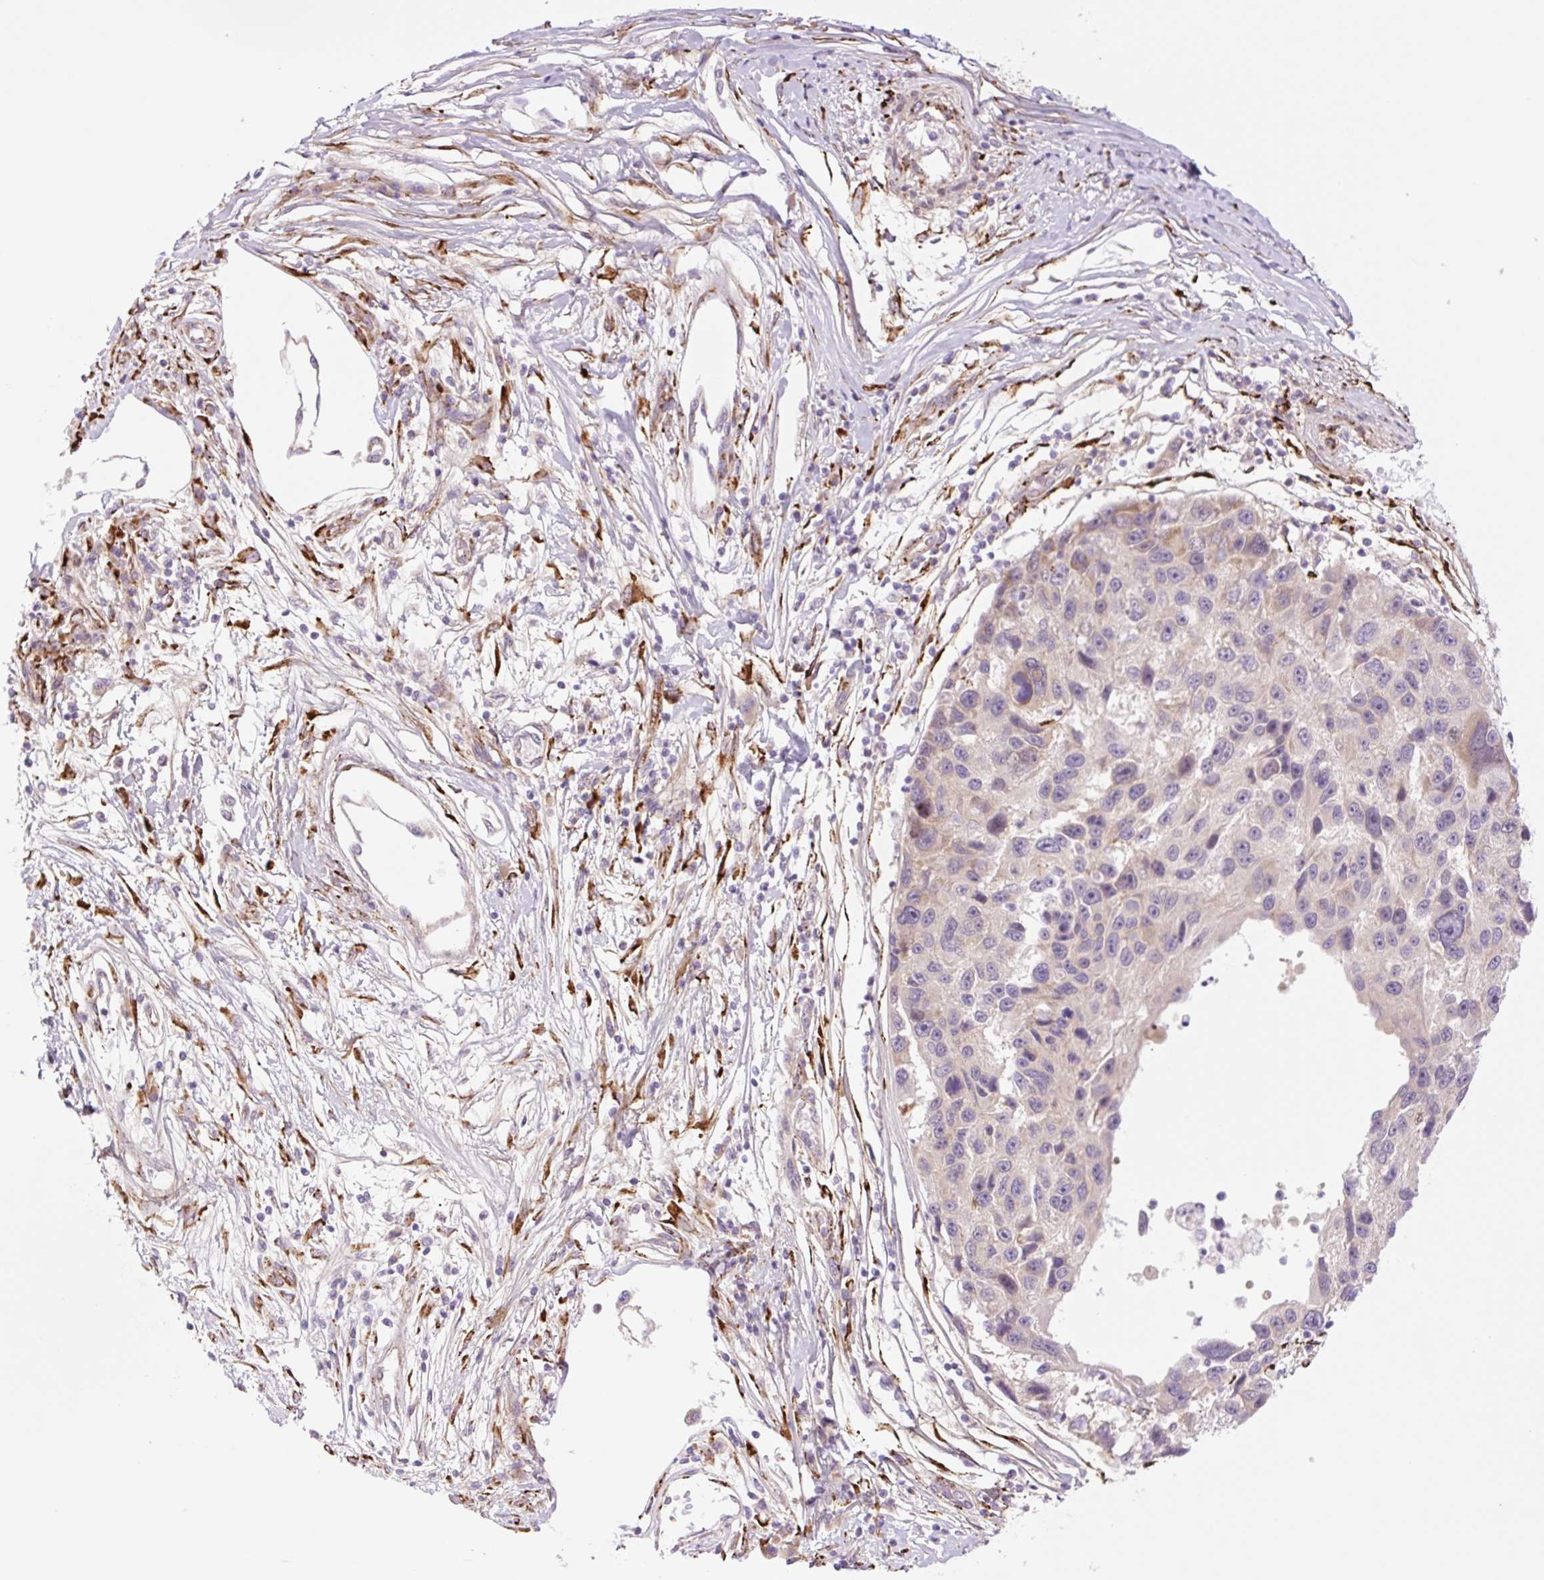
{"staining": {"intensity": "weak", "quantity": "<25%", "location": "cytoplasmic/membranous"}, "tissue": "melanoma", "cell_type": "Tumor cells", "image_type": "cancer", "snomed": [{"axis": "morphology", "description": "Malignant melanoma, NOS"}, {"axis": "topography", "description": "Skin"}], "caption": "DAB (3,3'-diaminobenzidine) immunohistochemical staining of malignant melanoma reveals no significant staining in tumor cells. (DAB immunohistochemistry with hematoxylin counter stain).", "gene": "COL5A1", "patient": {"sex": "male", "age": 53}}